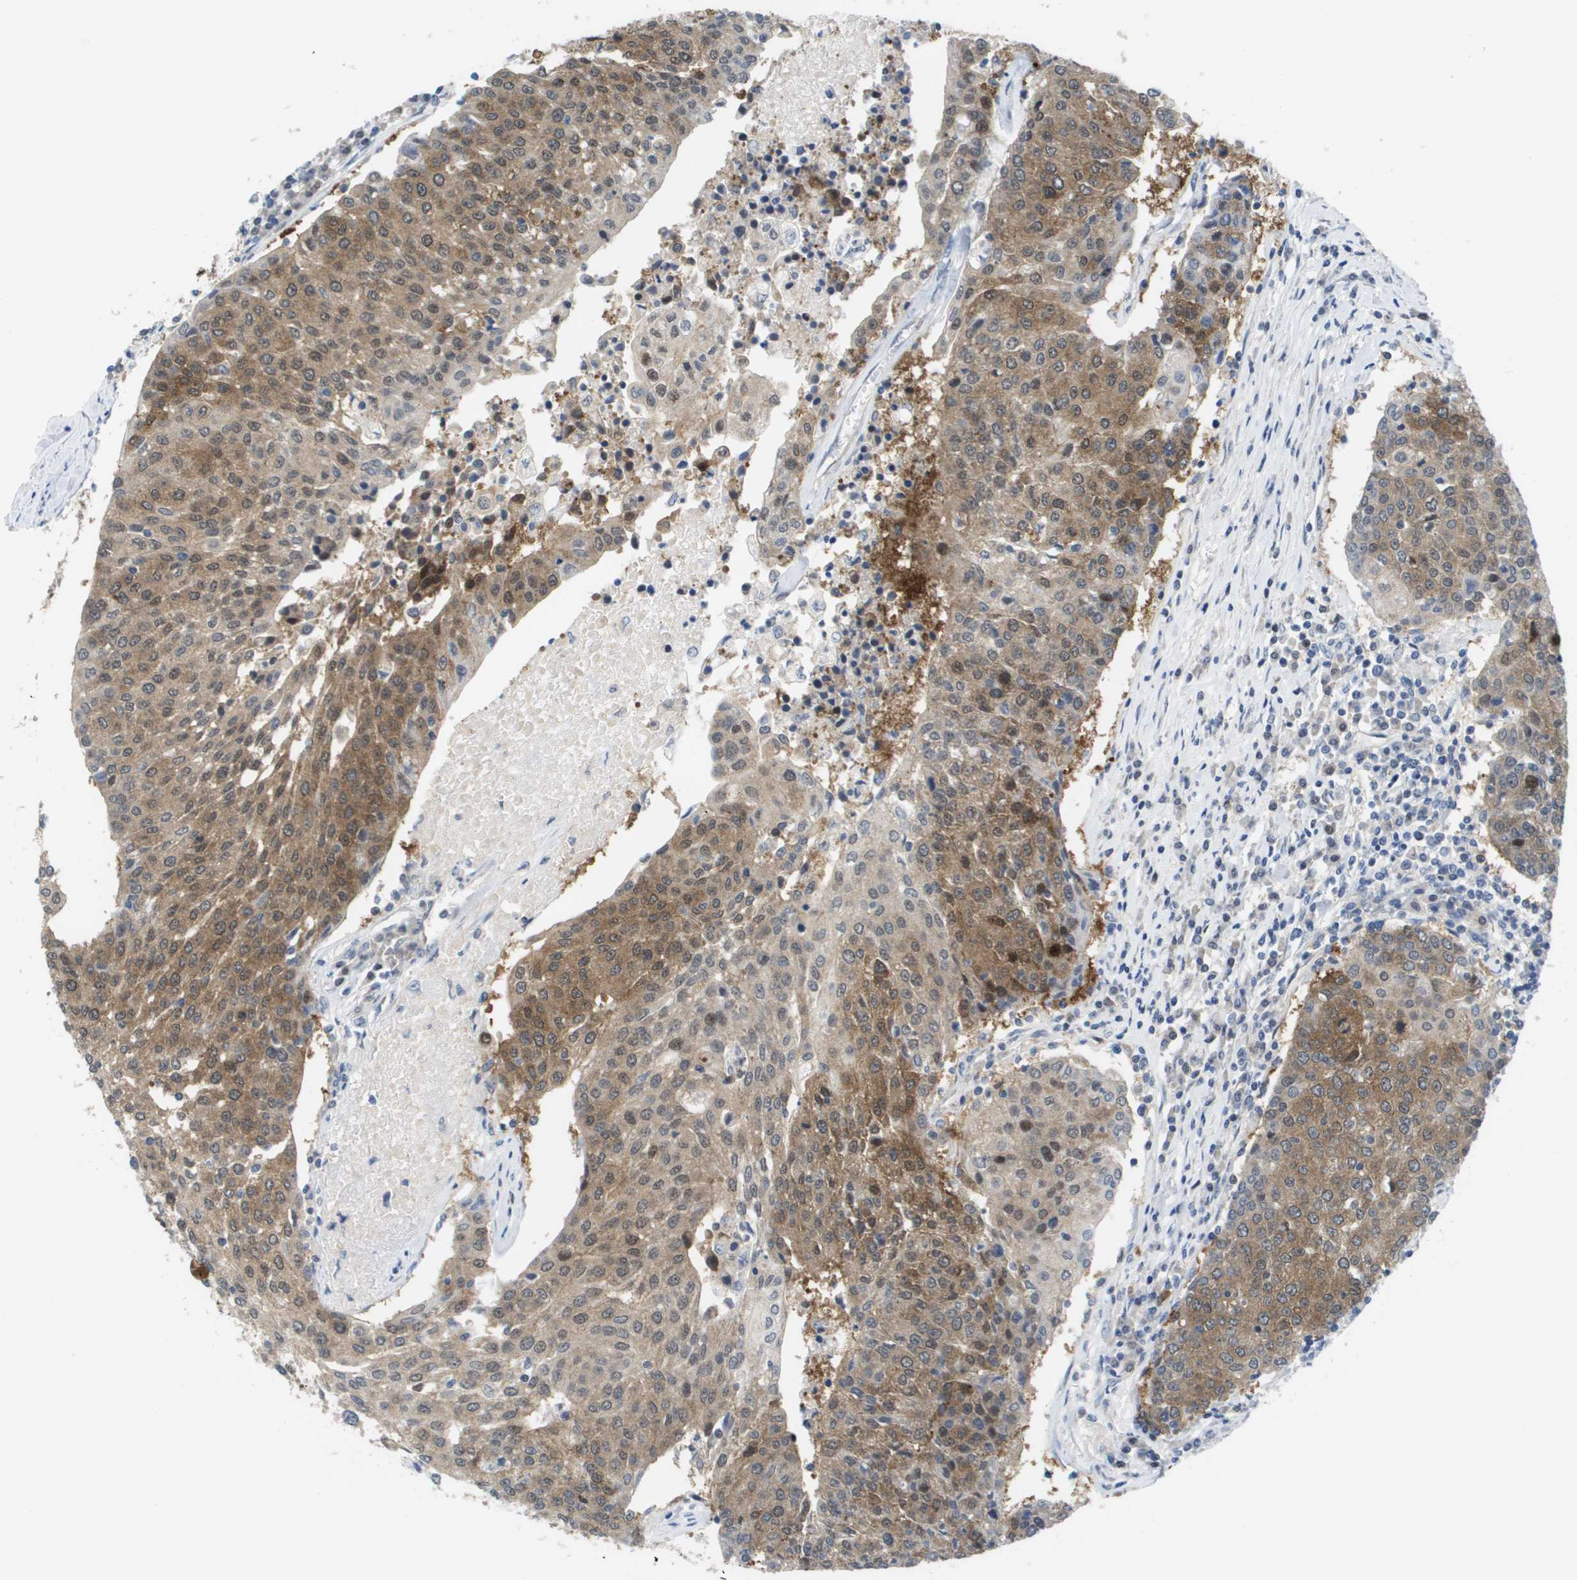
{"staining": {"intensity": "moderate", "quantity": ">75%", "location": "cytoplasmic/membranous"}, "tissue": "urothelial cancer", "cell_type": "Tumor cells", "image_type": "cancer", "snomed": [{"axis": "morphology", "description": "Urothelial carcinoma, High grade"}, {"axis": "topography", "description": "Urinary bladder"}], "caption": "Protein expression analysis of high-grade urothelial carcinoma reveals moderate cytoplasmic/membranous expression in about >75% of tumor cells.", "gene": "FKBP4", "patient": {"sex": "female", "age": 85}}